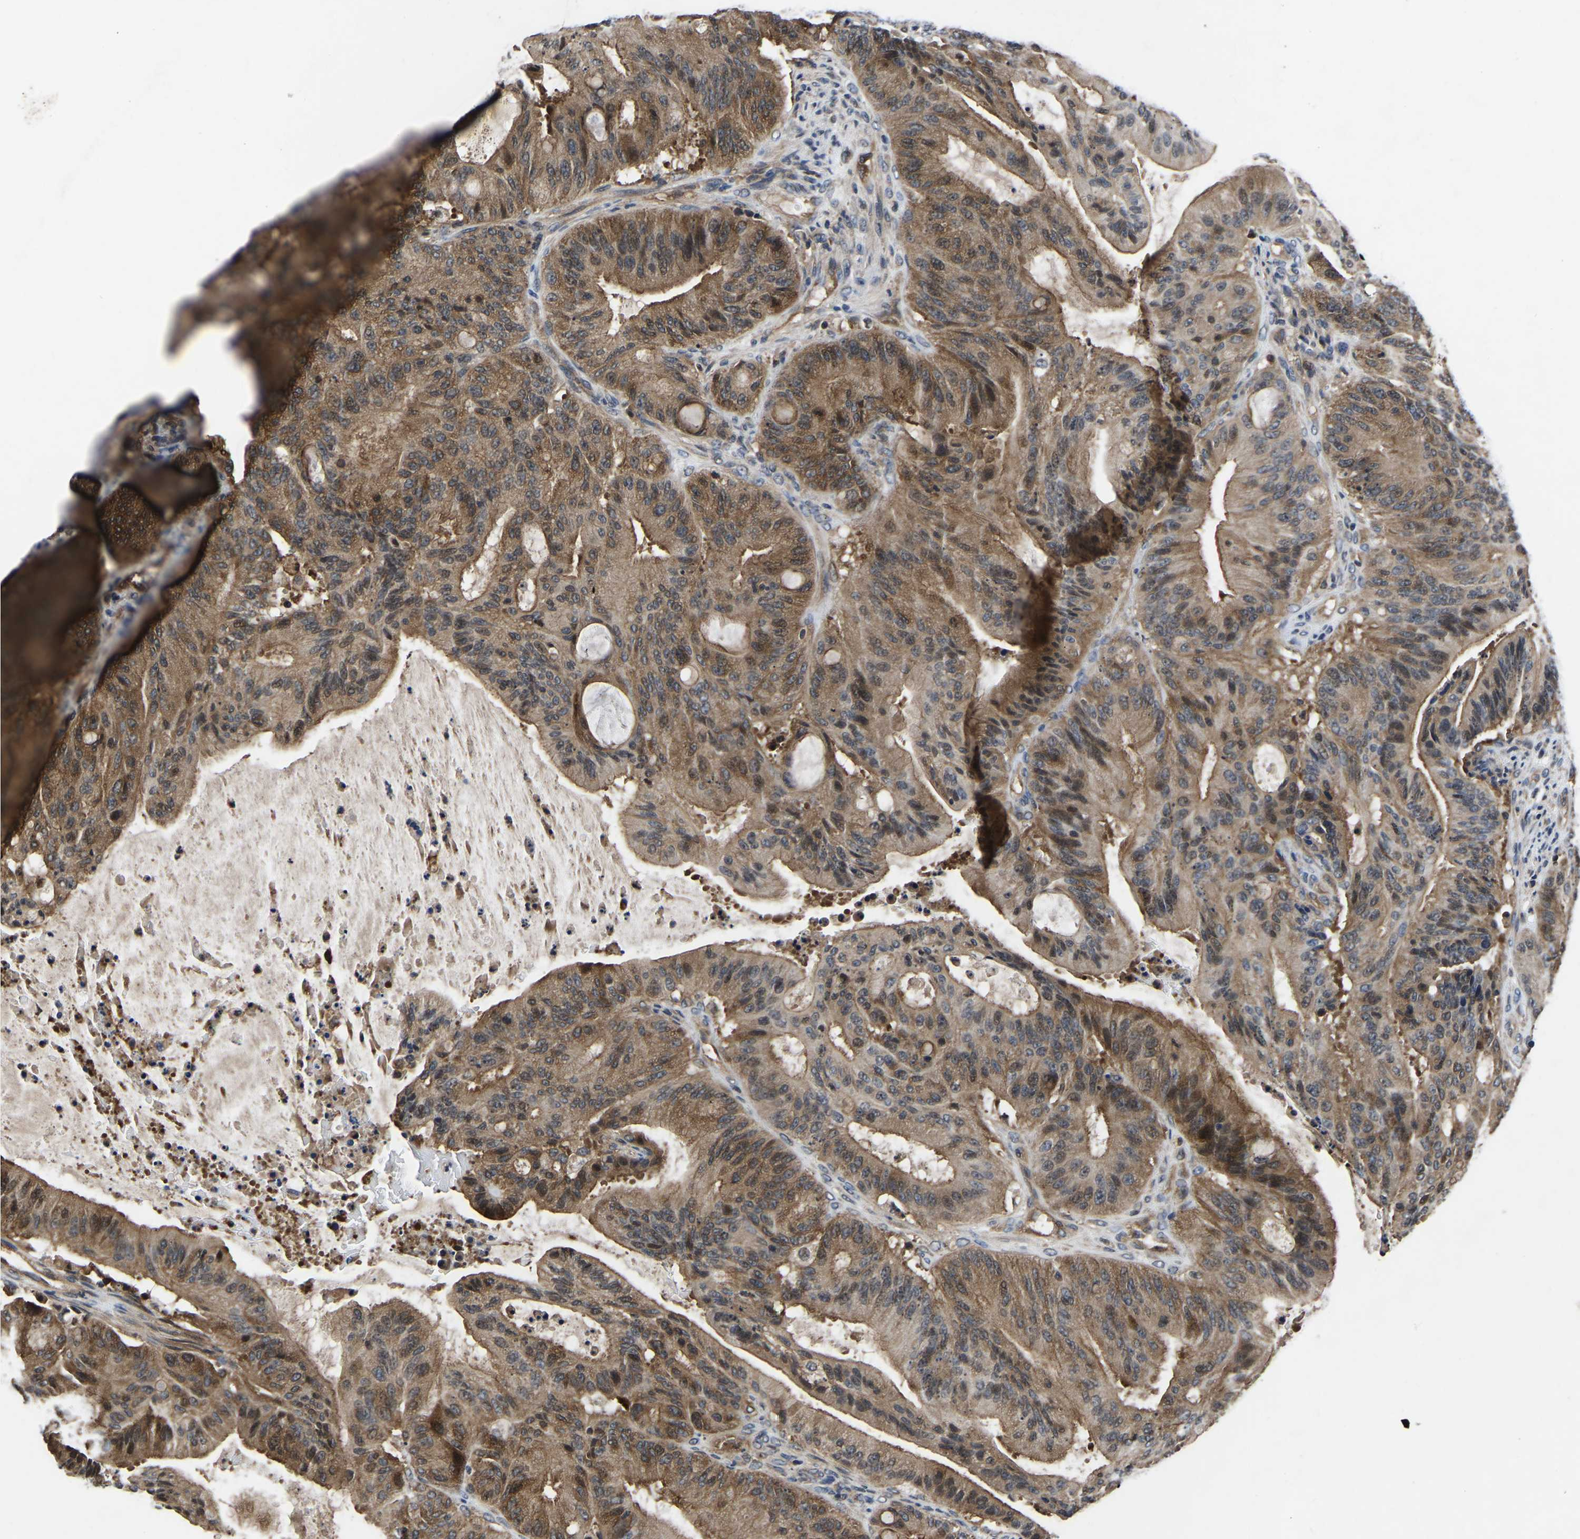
{"staining": {"intensity": "moderate", "quantity": ">75%", "location": "cytoplasmic/membranous"}, "tissue": "liver cancer", "cell_type": "Tumor cells", "image_type": "cancer", "snomed": [{"axis": "morphology", "description": "Normal tissue, NOS"}, {"axis": "morphology", "description": "Cholangiocarcinoma"}, {"axis": "topography", "description": "Liver"}, {"axis": "topography", "description": "Peripheral nerve tissue"}], "caption": "DAB immunohistochemical staining of liver cancer demonstrates moderate cytoplasmic/membranous protein expression in approximately >75% of tumor cells. The staining was performed using DAB, with brown indicating positive protein expression. Nuclei are stained blue with hematoxylin.", "gene": "FGD5", "patient": {"sex": "female", "age": 73}}